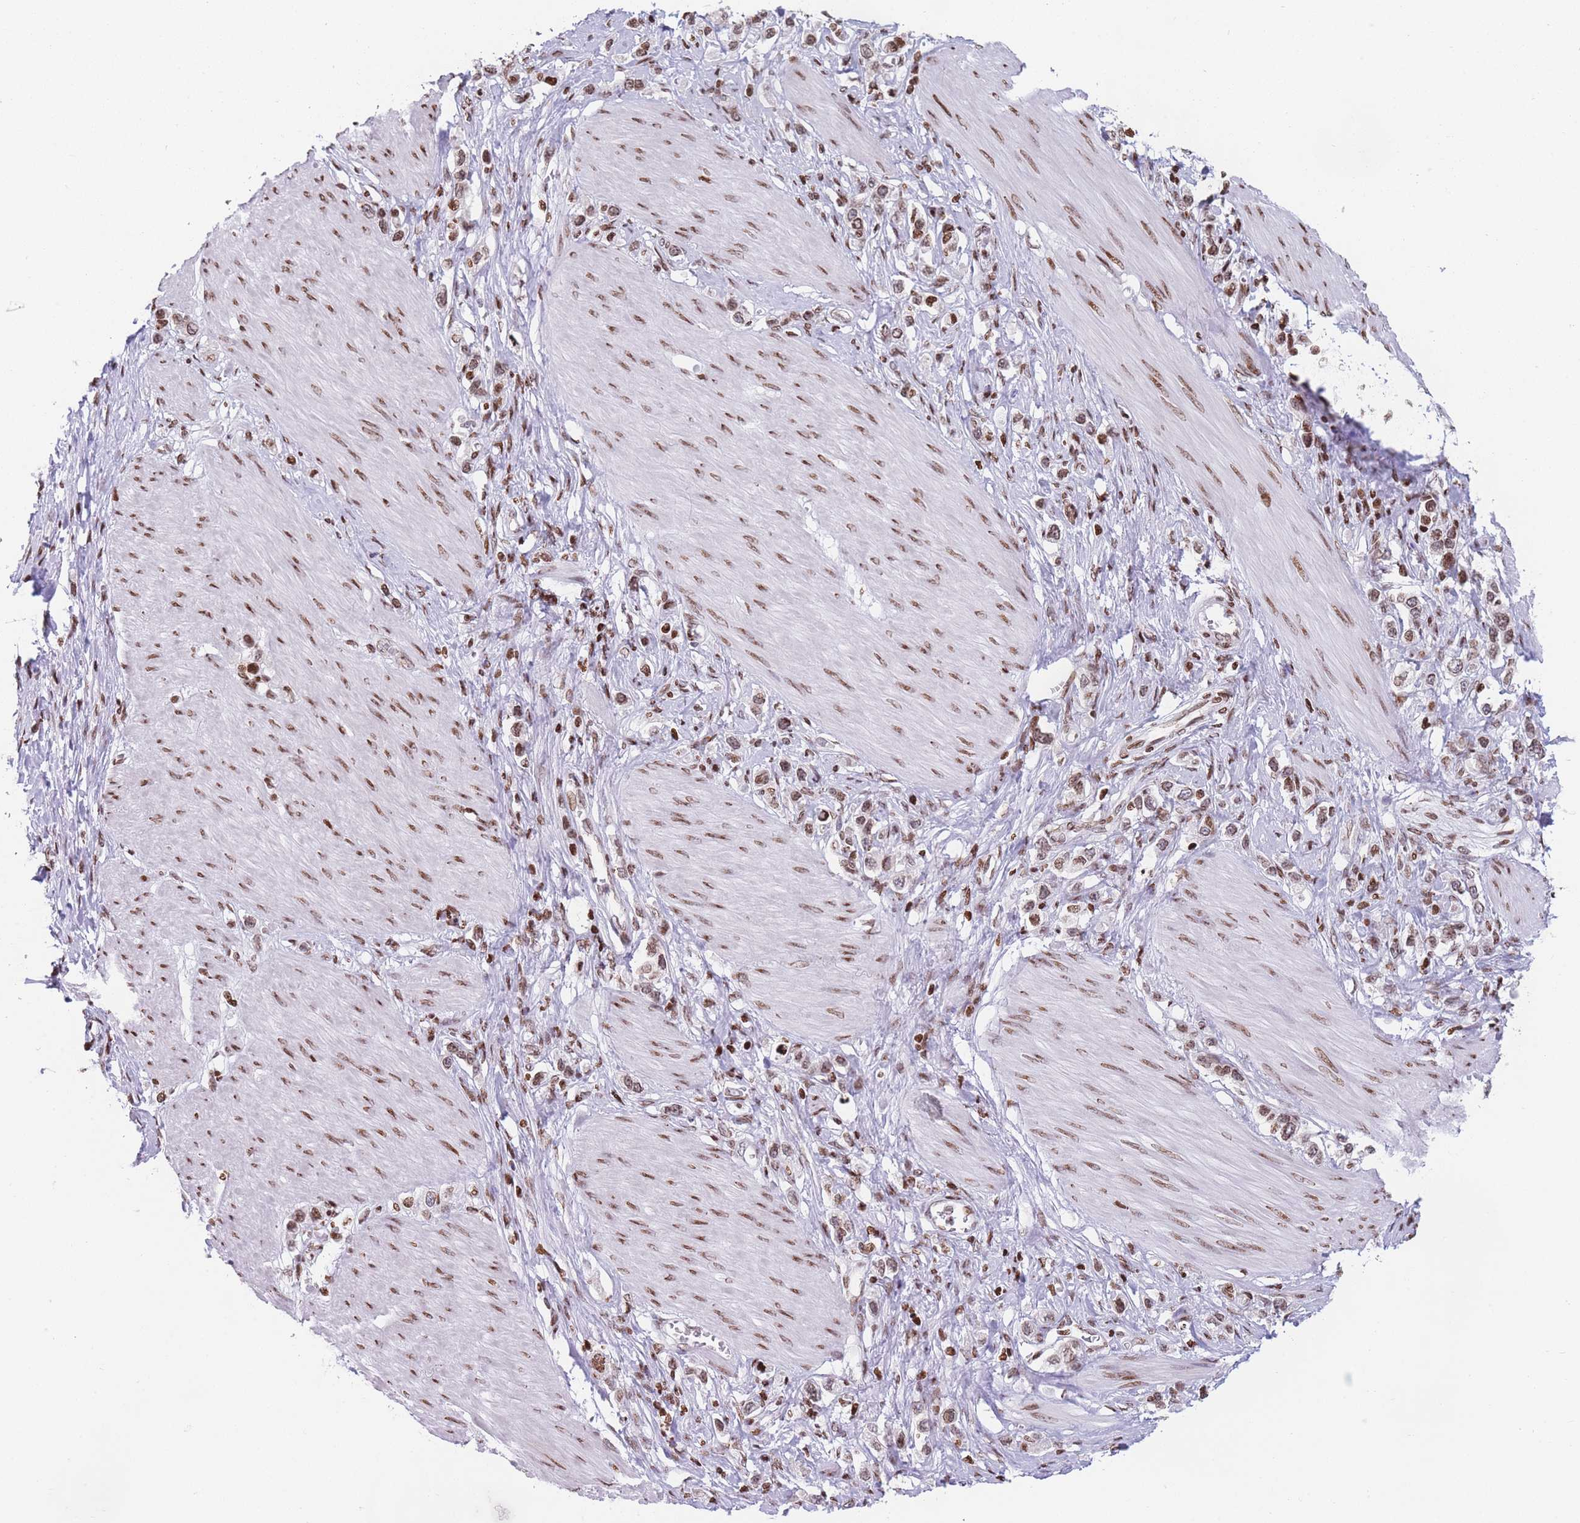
{"staining": {"intensity": "weak", "quantity": ">75%", "location": "nuclear"}, "tissue": "stomach cancer", "cell_type": "Tumor cells", "image_type": "cancer", "snomed": [{"axis": "morphology", "description": "Adenocarcinoma, NOS"}, {"axis": "topography", "description": "Stomach"}], "caption": "Weak nuclear staining for a protein is seen in about >75% of tumor cells of stomach adenocarcinoma using IHC.", "gene": "AK9", "patient": {"sex": "female", "age": 65}}